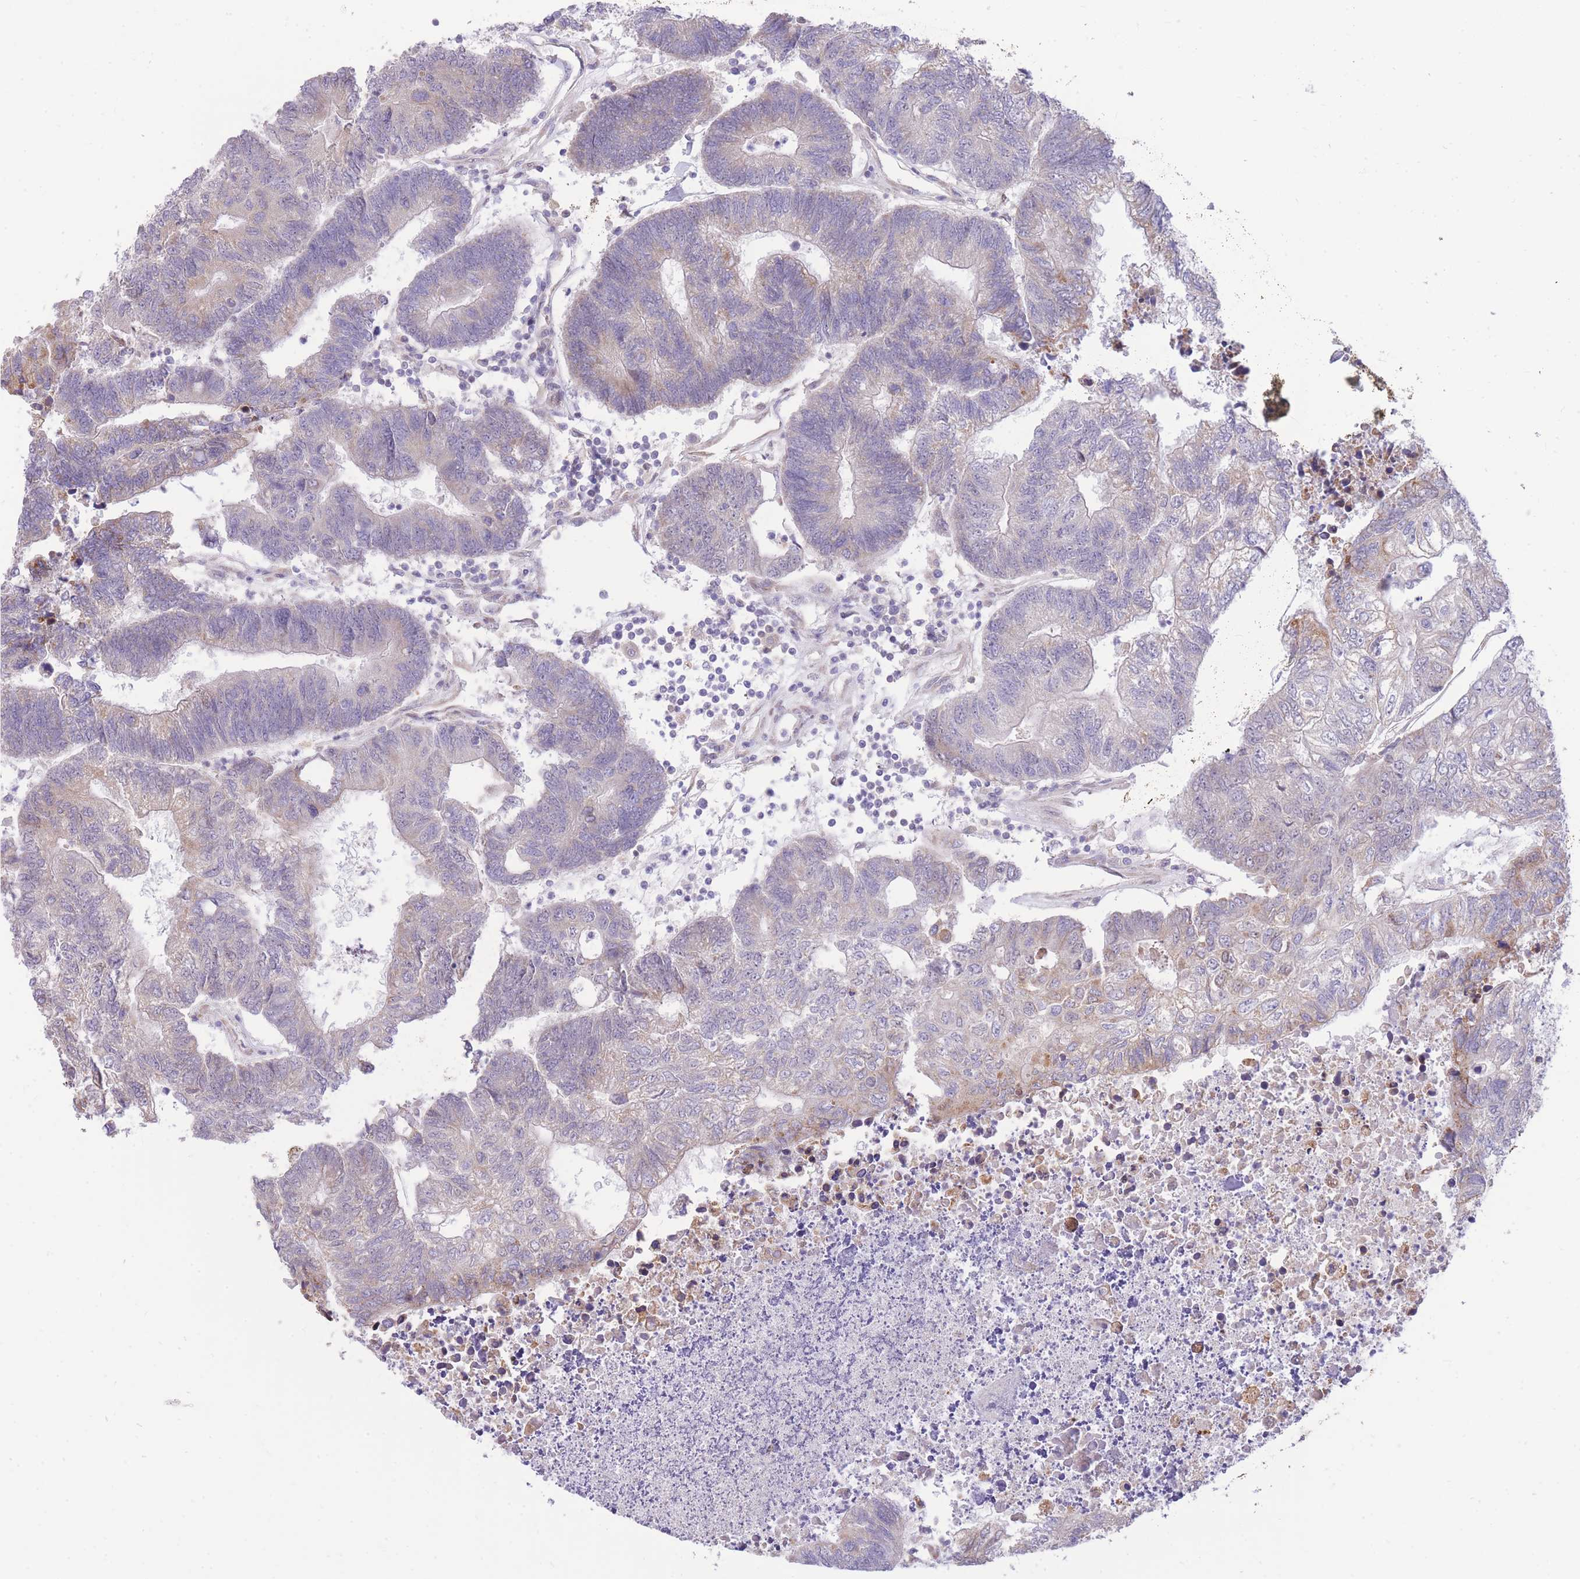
{"staining": {"intensity": "weak", "quantity": "<25%", "location": "cytoplasmic/membranous"}, "tissue": "colorectal cancer", "cell_type": "Tumor cells", "image_type": "cancer", "snomed": [{"axis": "morphology", "description": "Adenocarcinoma, NOS"}, {"axis": "topography", "description": "Colon"}], "caption": "An IHC photomicrograph of colorectal cancer (adenocarcinoma) is shown. There is no staining in tumor cells of colorectal cancer (adenocarcinoma). (Immunohistochemistry, brightfield microscopy, high magnification).", "gene": "TOPAZ1", "patient": {"sex": "female", "age": 48}}